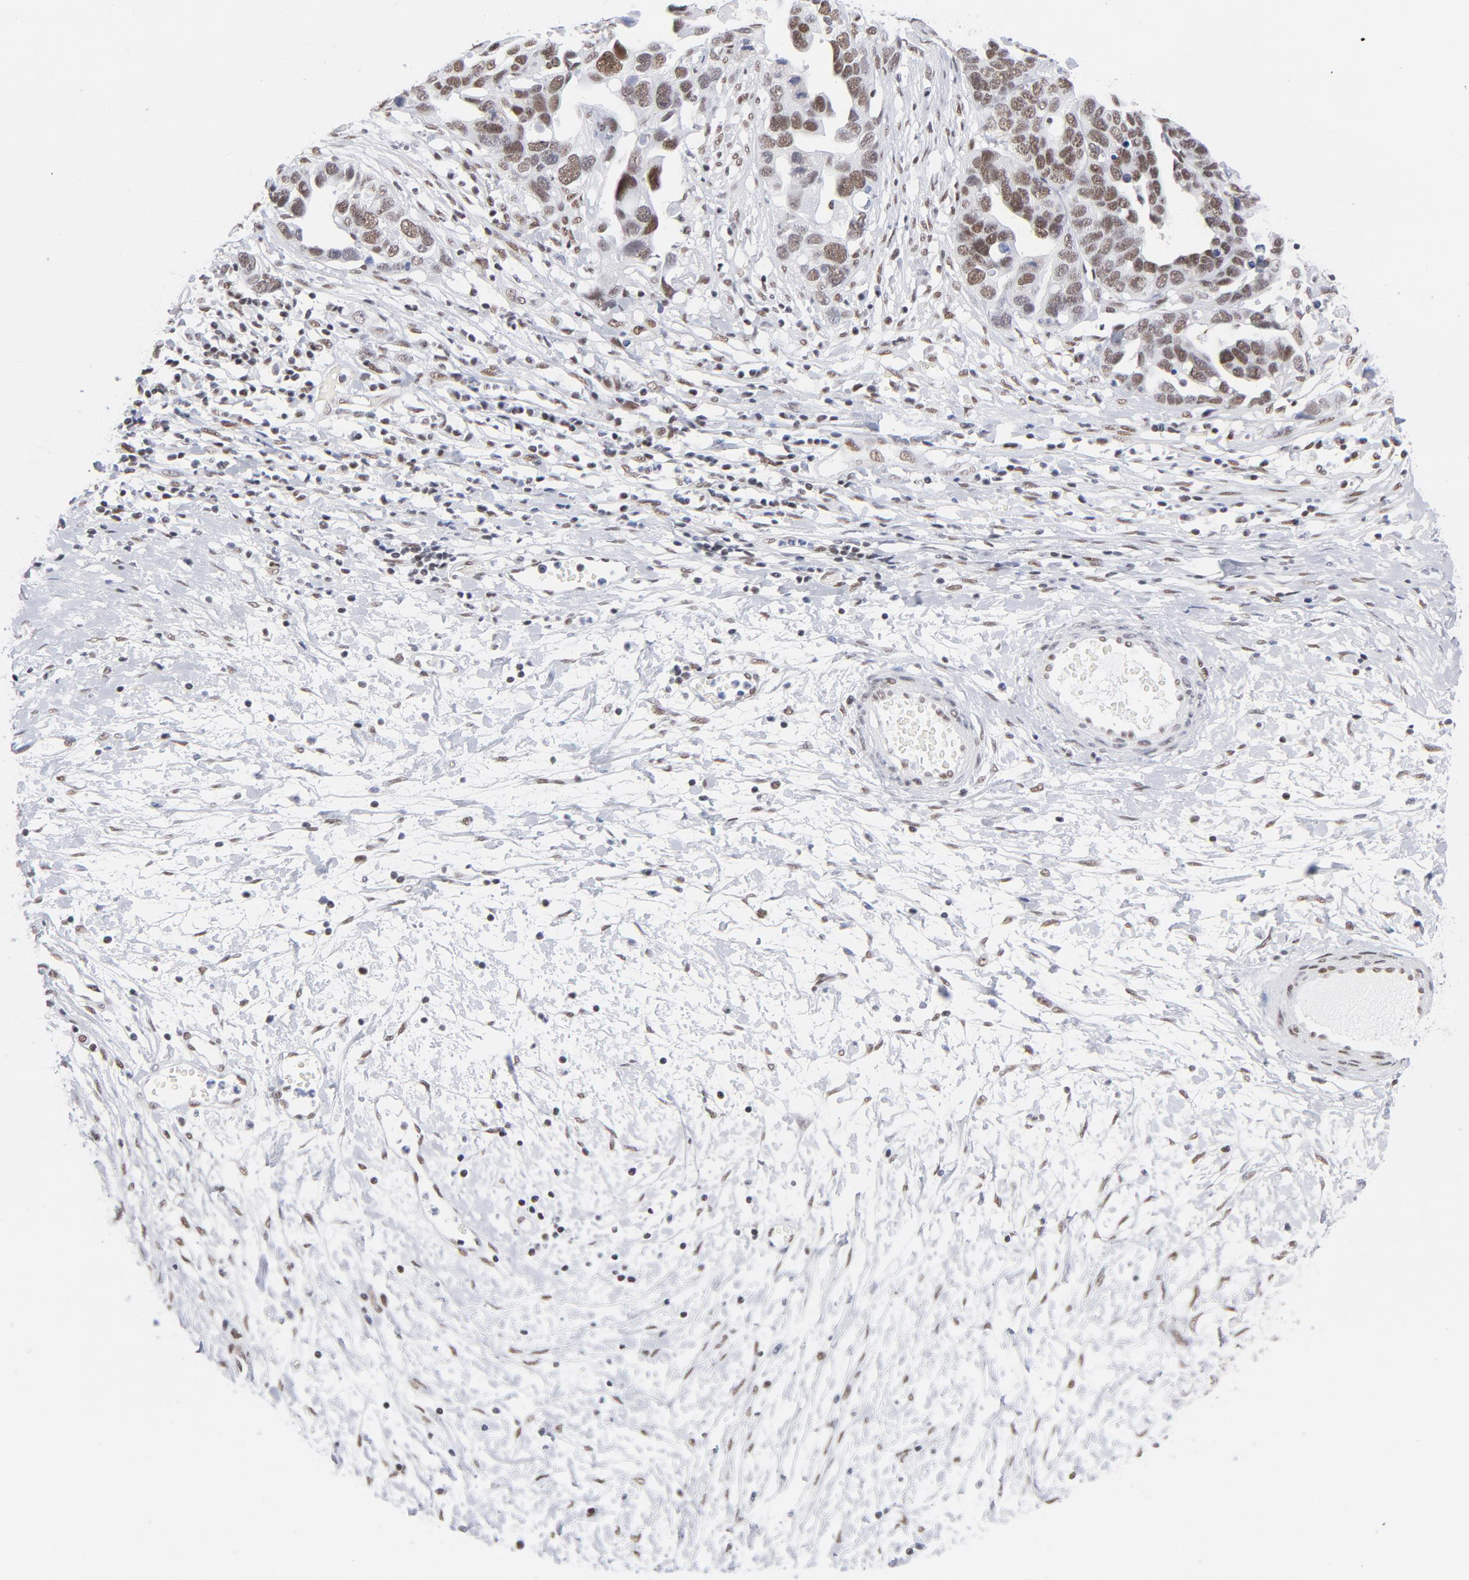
{"staining": {"intensity": "moderate", "quantity": ">75%", "location": "nuclear"}, "tissue": "ovarian cancer", "cell_type": "Tumor cells", "image_type": "cancer", "snomed": [{"axis": "morphology", "description": "Cystadenocarcinoma, serous, NOS"}, {"axis": "topography", "description": "Ovary"}], "caption": "Tumor cells display medium levels of moderate nuclear staining in approximately >75% of cells in human ovarian cancer.", "gene": "ATF2", "patient": {"sex": "female", "age": 54}}